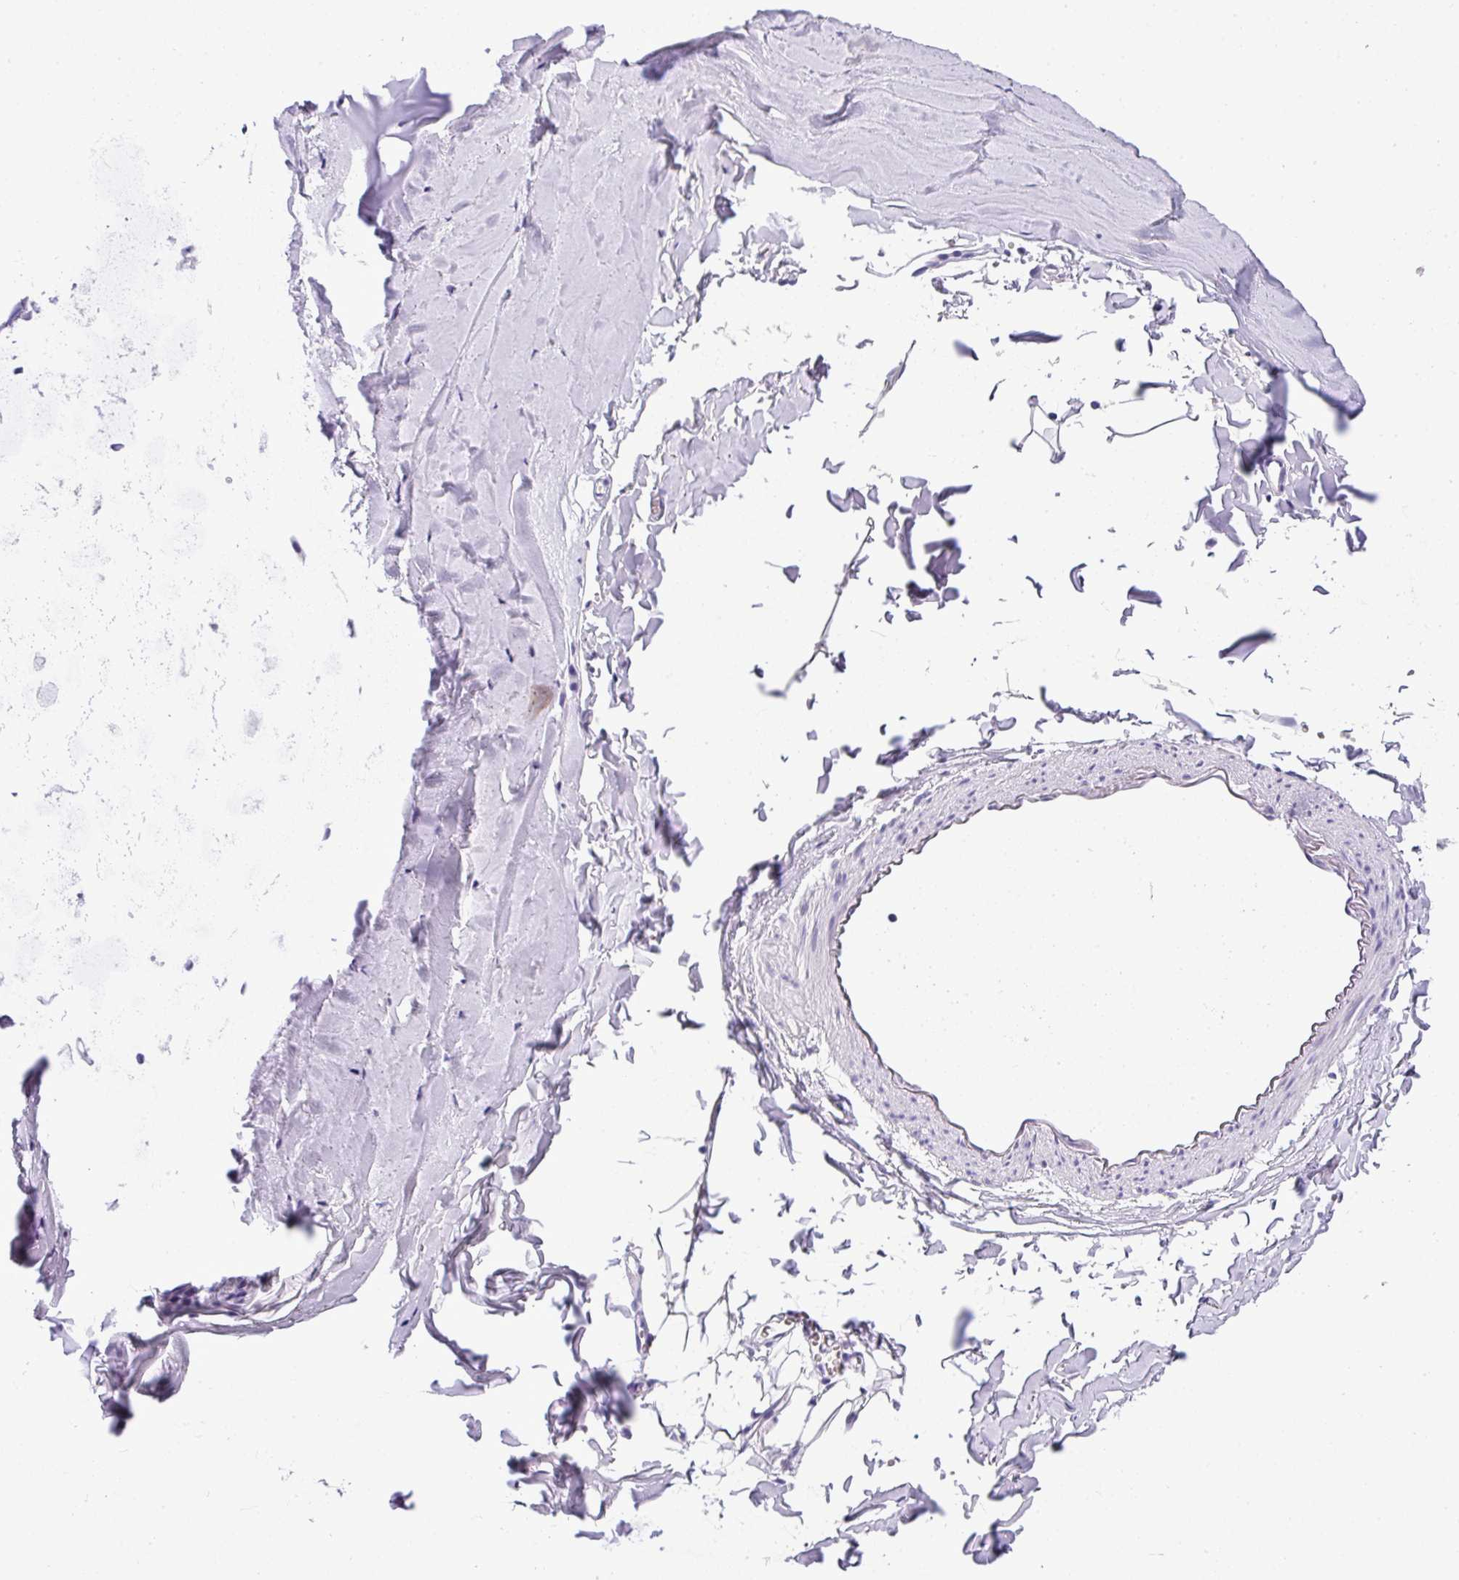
{"staining": {"intensity": "negative", "quantity": "none", "location": "none"}, "tissue": "adipose tissue", "cell_type": "Adipocytes", "image_type": "normal", "snomed": [{"axis": "morphology", "description": "Normal tissue, NOS"}, {"axis": "topography", "description": "Cartilage tissue"}, {"axis": "topography", "description": "Bronchus"}, {"axis": "topography", "description": "Peripheral nerve tissue"}], "caption": "This is an immunohistochemistry photomicrograph of benign adipose tissue. There is no staining in adipocytes.", "gene": "MUC21", "patient": {"sex": "female", "age": 59}}